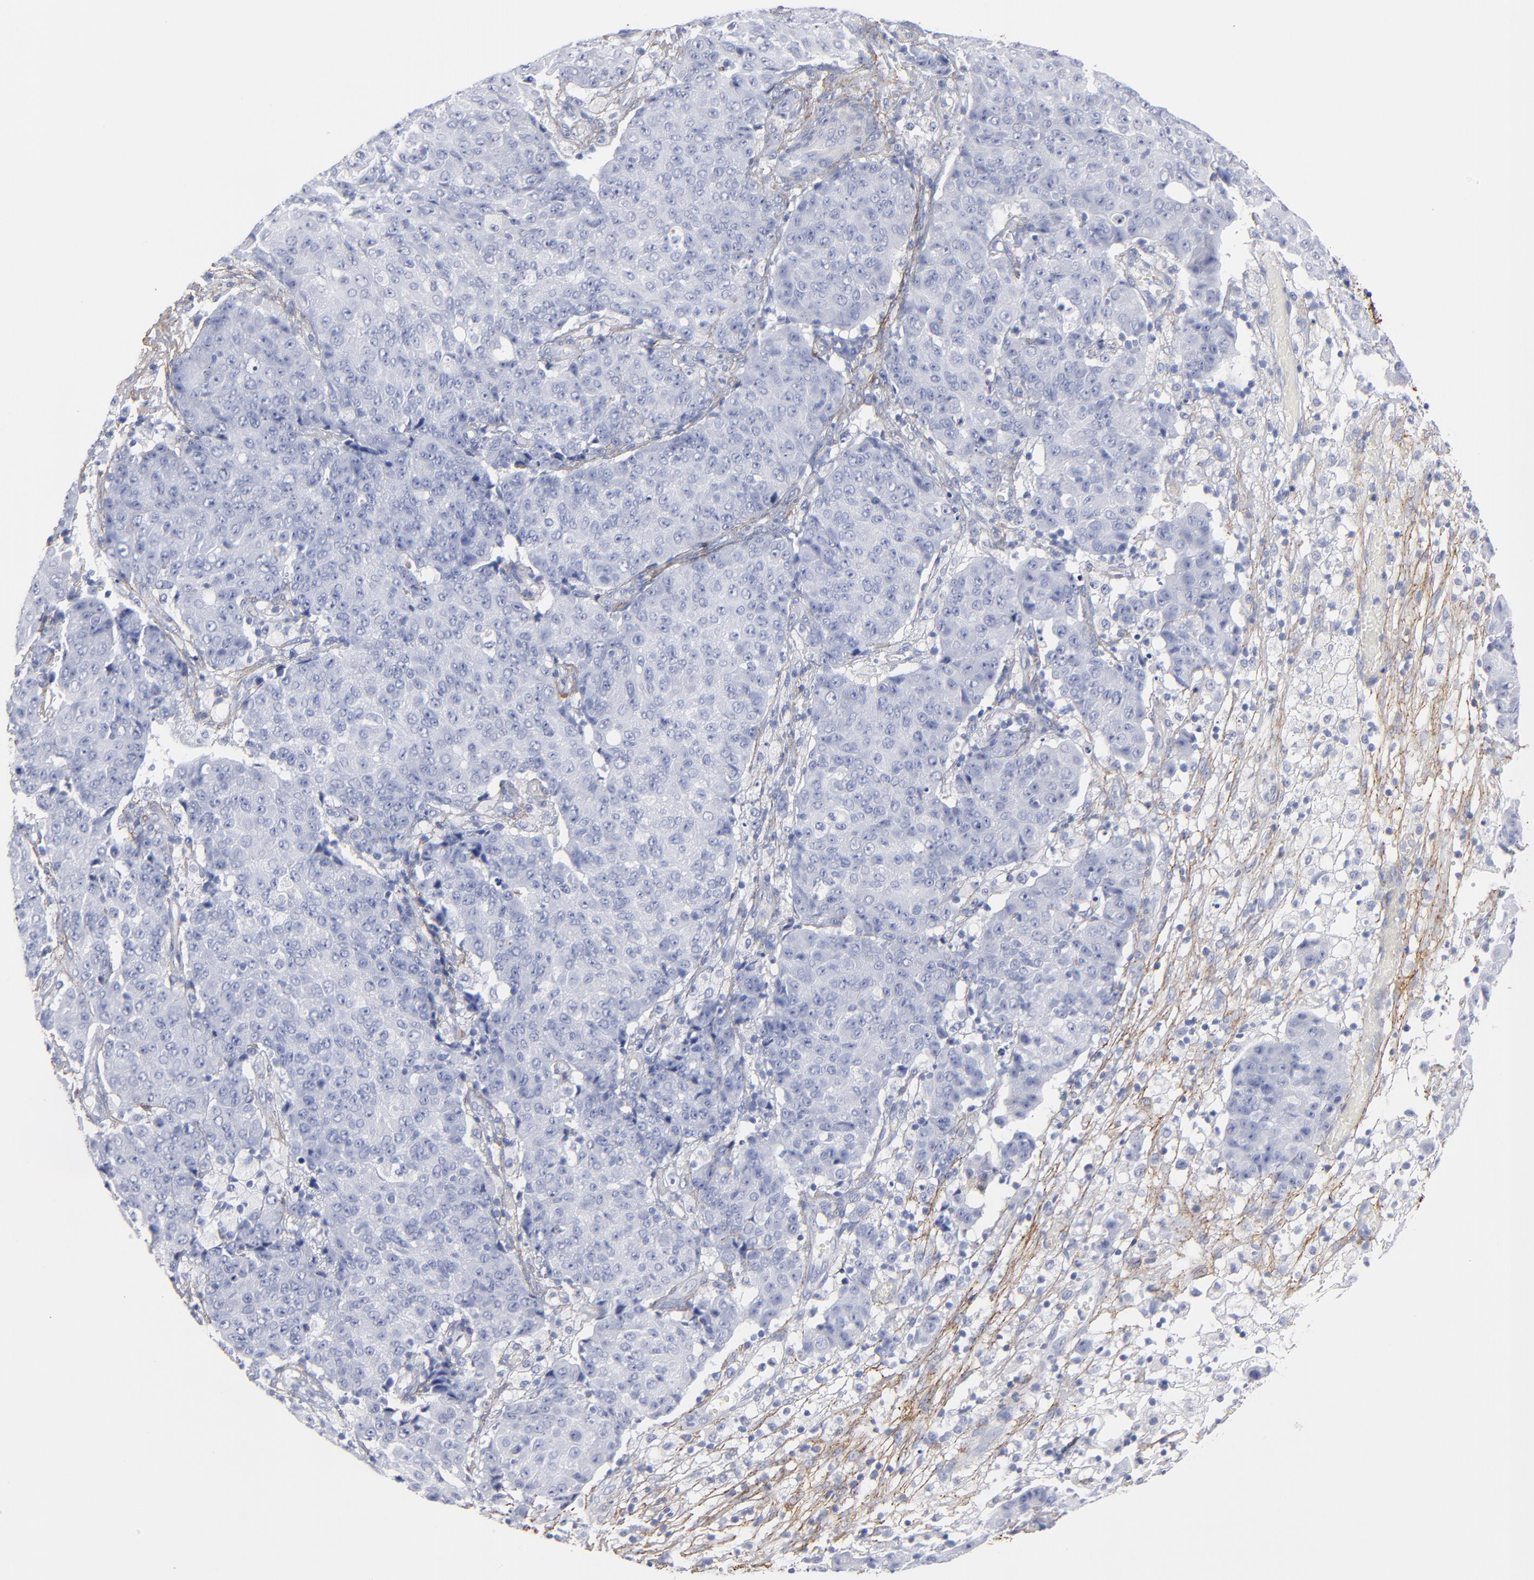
{"staining": {"intensity": "negative", "quantity": "none", "location": "none"}, "tissue": "ovarian cancer", "cell_type": "Tumor cells", "image_type": "cancer", "snomed": [{"axis": "morphology", "description": "Carcinoma, endometroid"}, {"axis": "topography", "description": "Ovary"}], "caption": "This is an immunohistochemistry photomicrograph of human ovarian cancer (endometroid carcinoma). There is no staining in tumor cells.", "gene": "EMILIN1", "patient": {"sex": "female", "age": 42}}